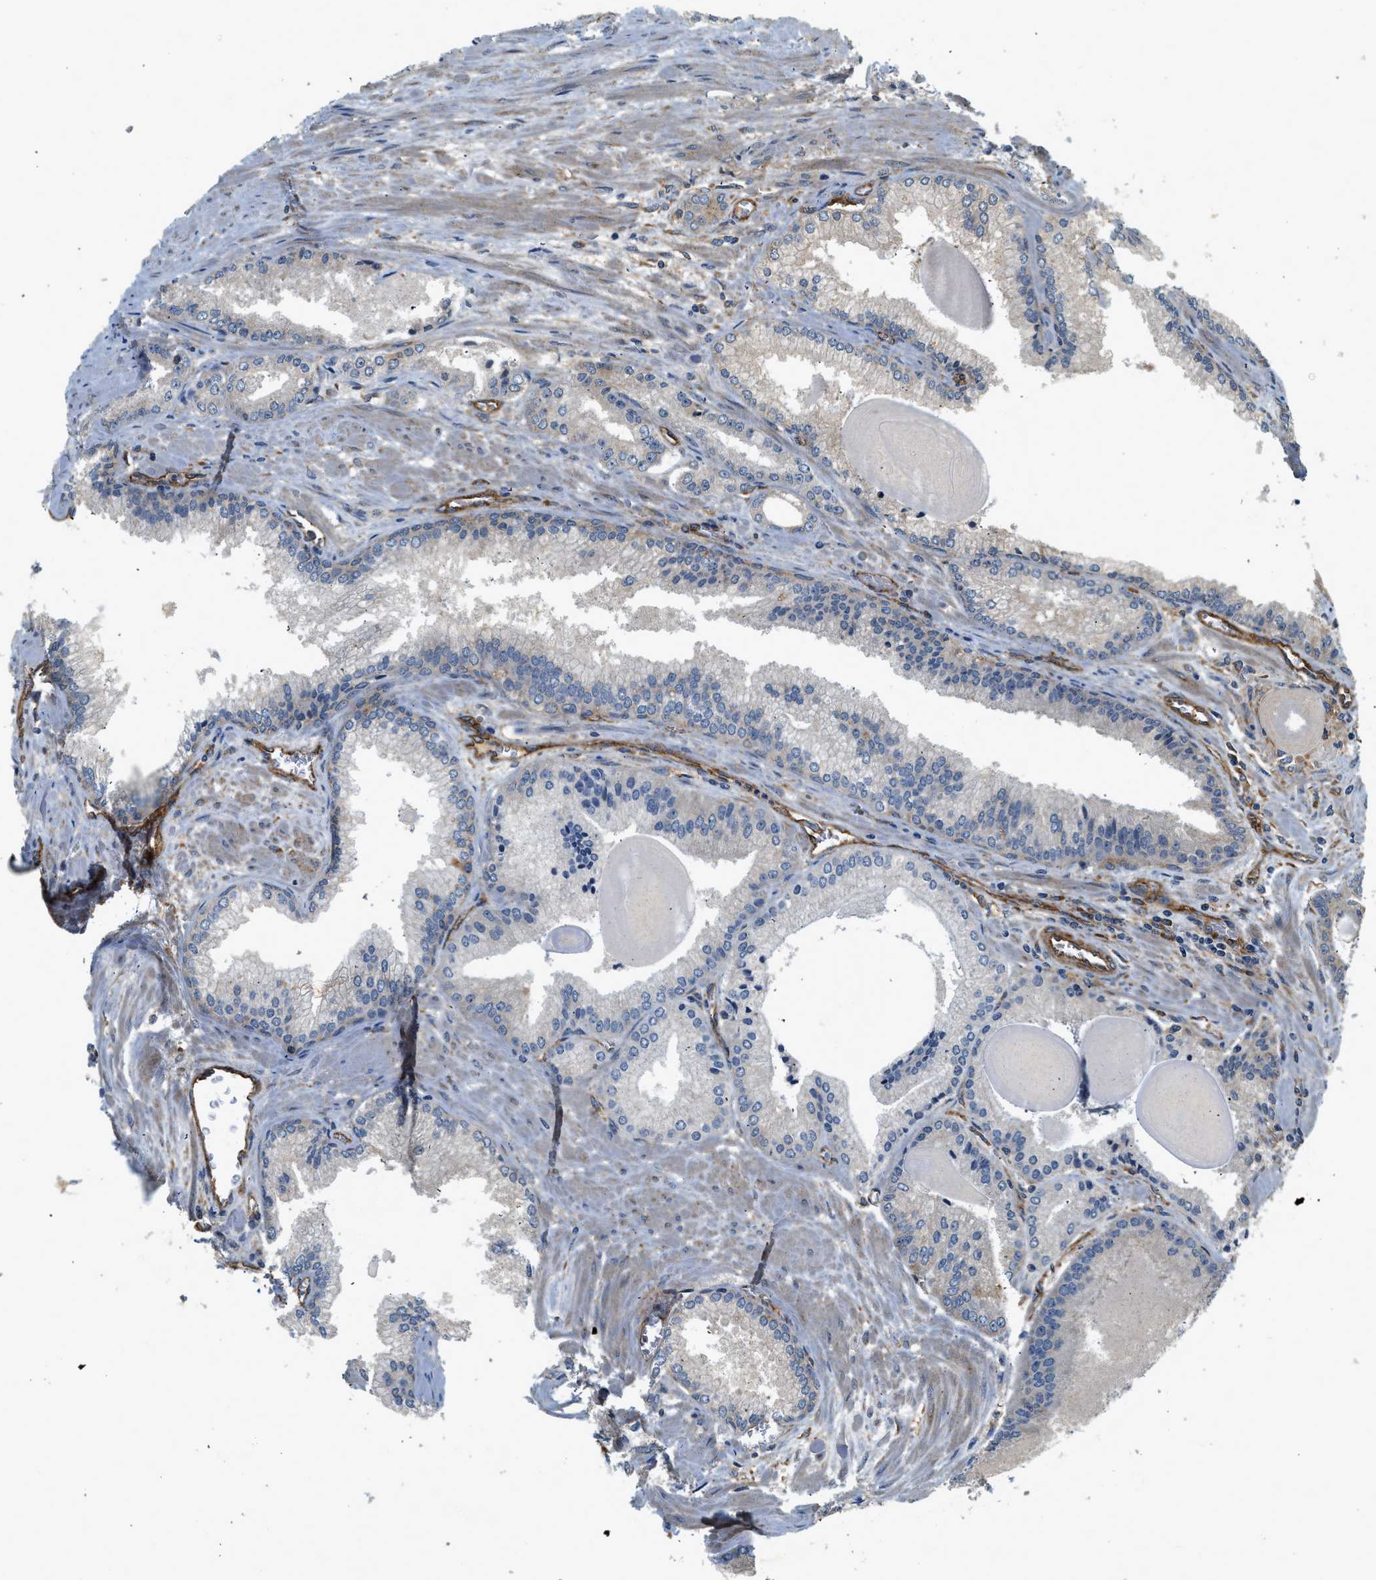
{"staining": {"intensity": "negative", "quantity": "none", "location": "none"}, "tissue": "prostate cancer", "cell_type": "Tumor cells", "image_type": "cancer", "snomed": [{"axis": "morphology", "description": "Adenocarcinoma, Low grade"}, {"axis": "topography", "description": "Prostate"}], "caption": "This is an immunohistochemistry (IHC) micrograph of human prostate cancer. There is no expression in tumor cells.", "gene": "HIP1", "patient": {"sex": "male", "age": 59}}